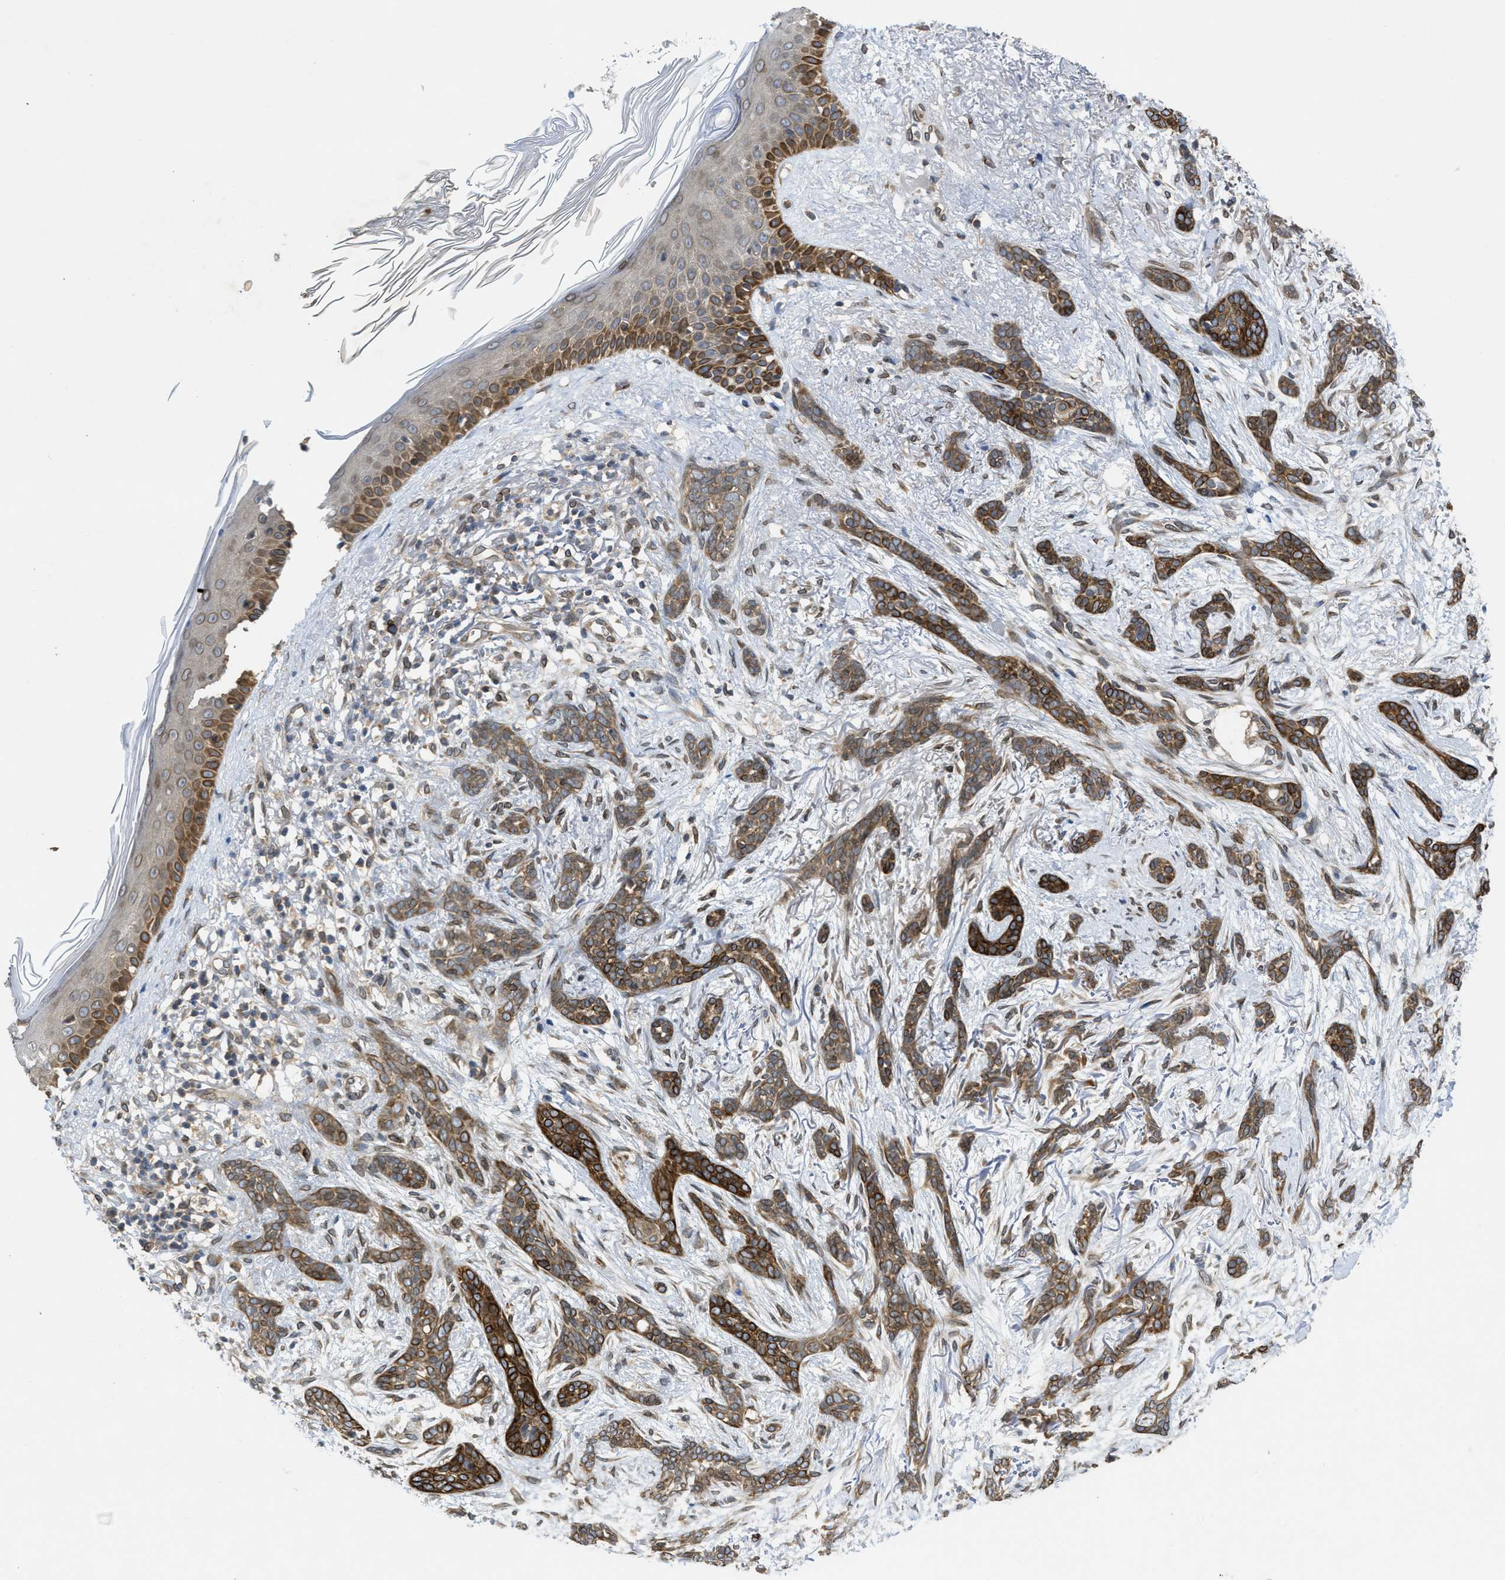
{"staining": {"intensity": "strong", "quantity": ">75%", "location": "cytoplasmic/membranous"}, "tissue": "skin cancer", "cell_type": "Tumor cells", "image_type": "cancer", "snomed": [{"axis": "morphology", "description": "Basal cell carcinoma"}, {"axis": "morphology", "description": "Adnexal tumor, benign"}, {"axis": "topography", "description": "Skin"}], "caption": "Skin benign adnexal tumor stained with a brown dye displays strong cytoplasmic/membranous positive positivity in about >75% of tumor cells.", "gene": "EIF2AK3", "patient": {"sex": "female", "age": 42}}